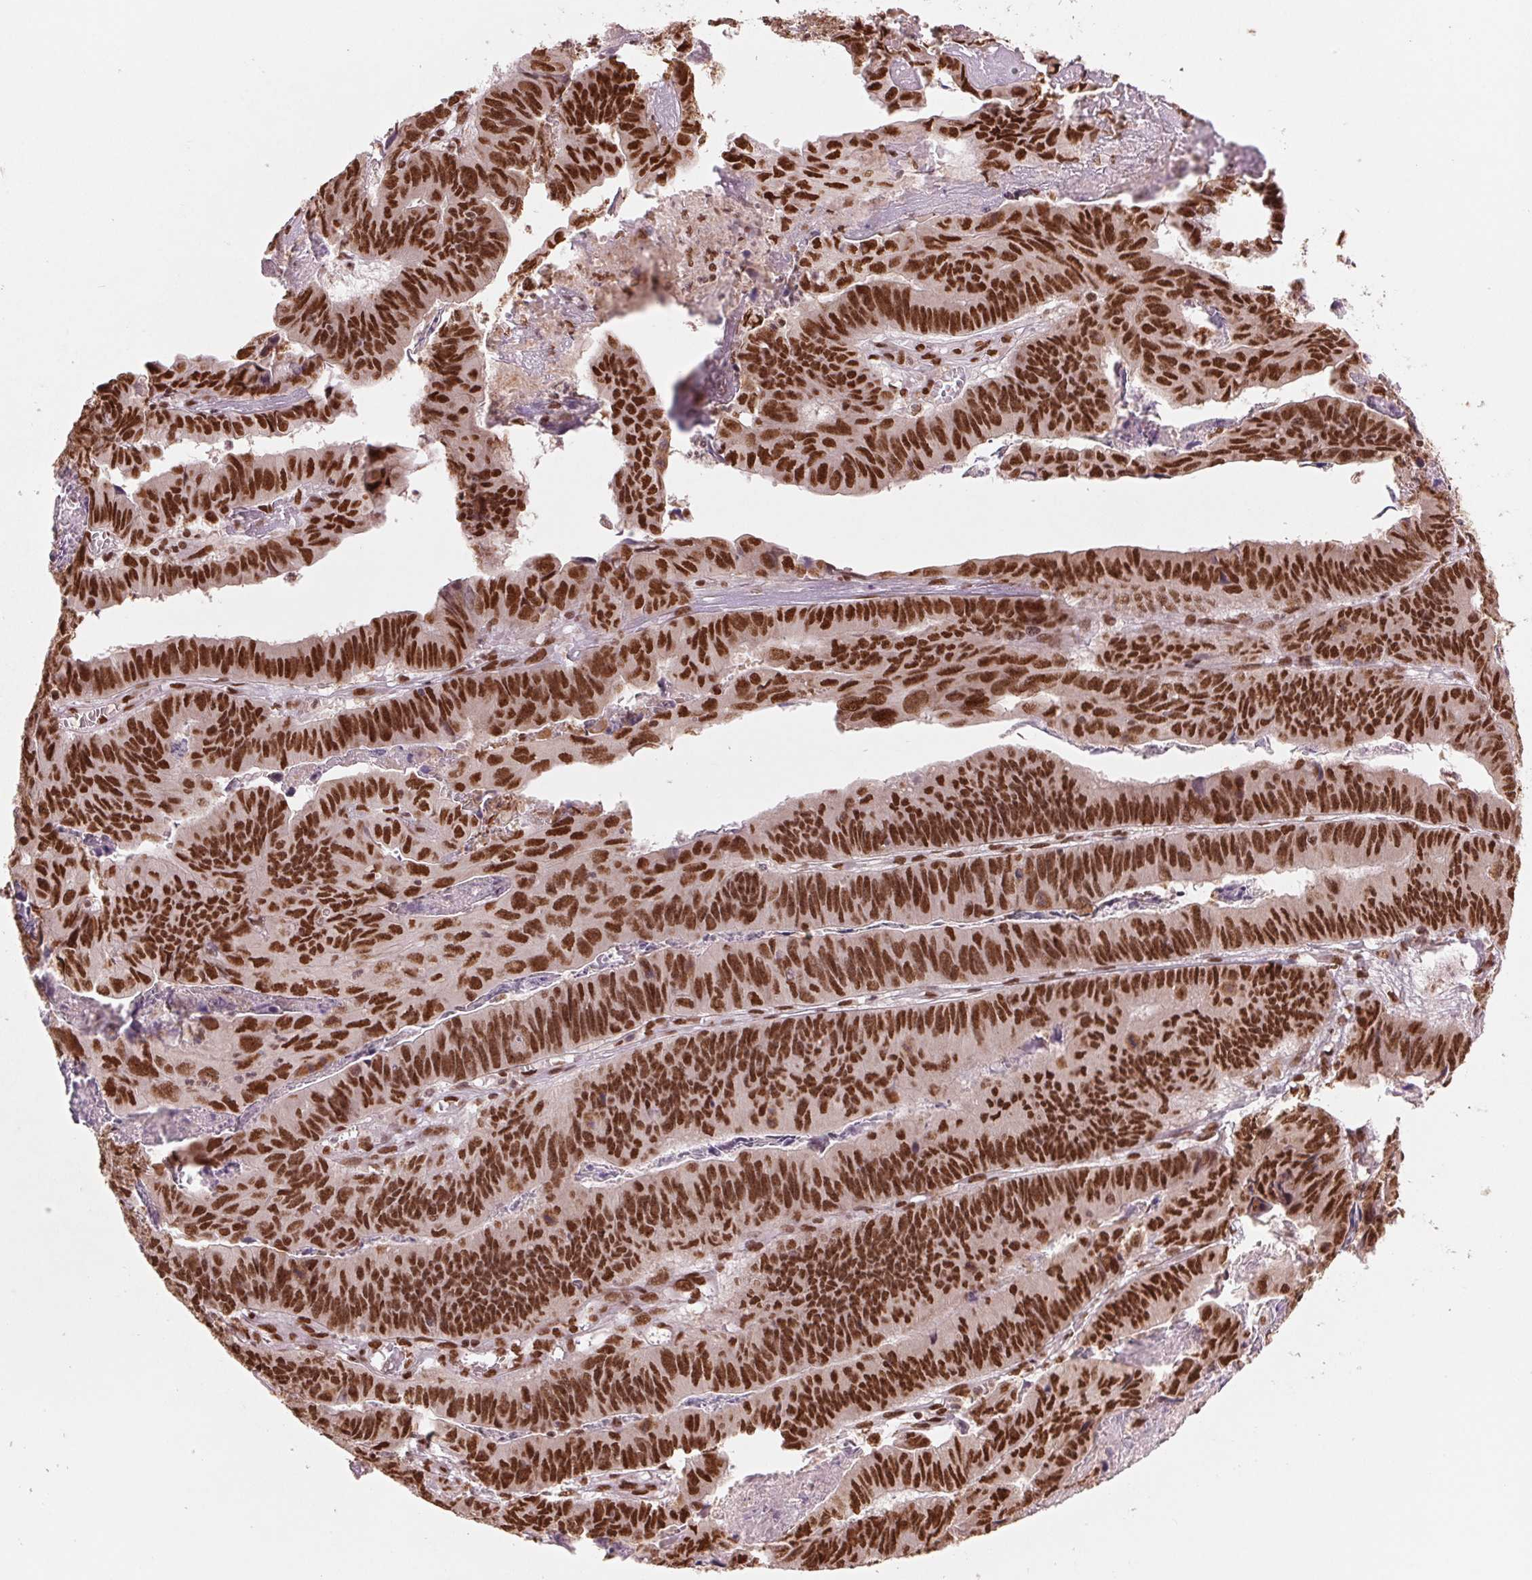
{"staining": {"intensity": "strong", "quantity": ">75%", "location": "nuclear"}, "tissue": "stomach cancer", "cell_type": "Tumor cells", "image_type": "cancer", "snomed": [{"axis": "morphology", "description": "Adenocarcinoma, NOS"}, {"axis": "topography", "description": "Stomach, lower"}], "caption": "The histopathology image reveals immunohistochemical staining of stomach cancer (adenocarcinoma). There is strong nuclear expression is identified in approximately >75% of tumor cells.", "gene": "TTLL9", "patient": {"sex": "male", "age": 77}}